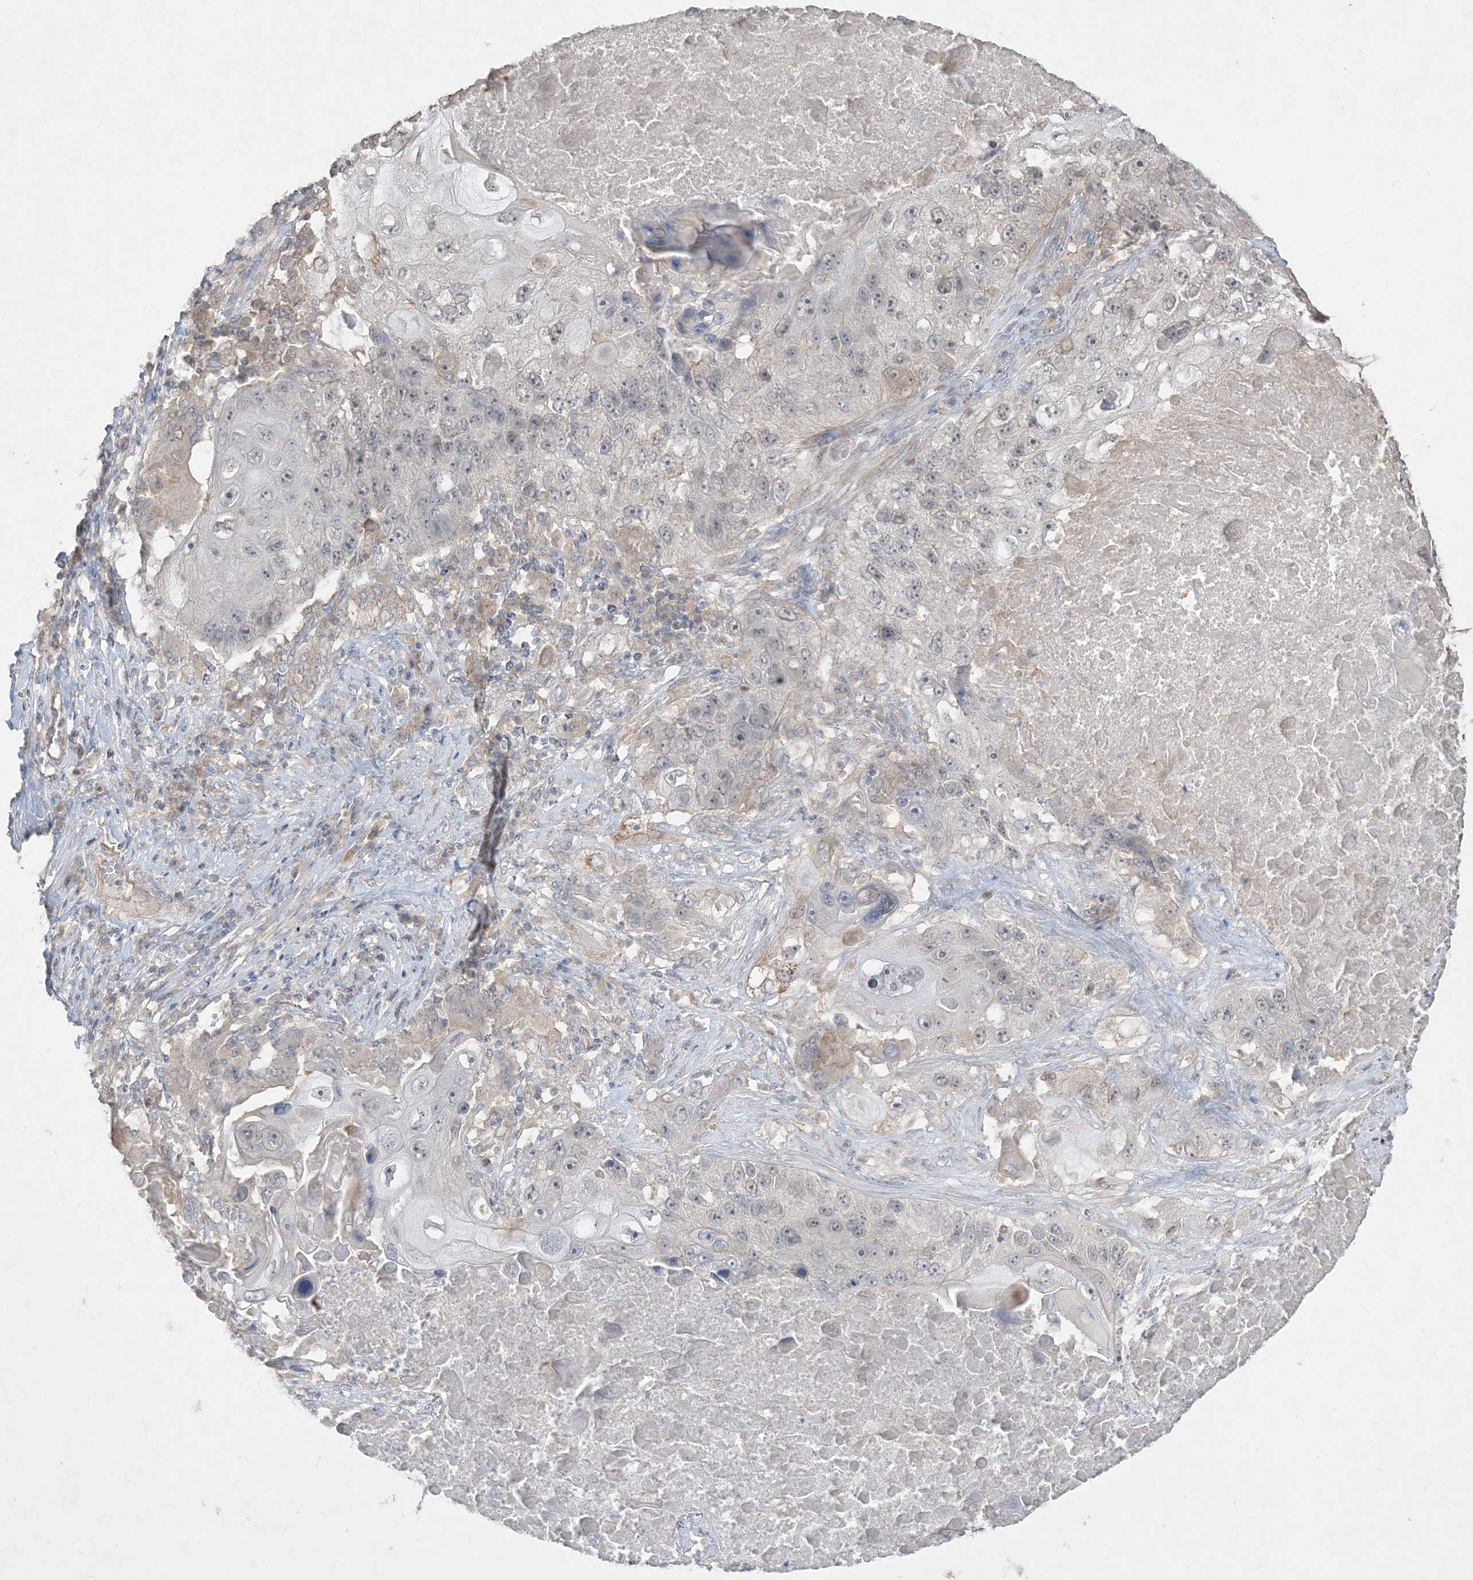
{"staining": {"intensity": "negative", "quantity": "none", "location": "none"}, "tissue": "lung cancer", "cell_type": "Tumor cells", "image_type": "cancer", "snomed": [{"axis": "morphology", "description": "Squamous cell carcinoma, NOS"}, {"axis": "topography", "description": "Lung"}], "caption": "There is no significant positivity in tumor cells of lung squamous cell carcinoma.", "gene": "SH3BP4", "patient": {"sex": "male", "age": 61}}